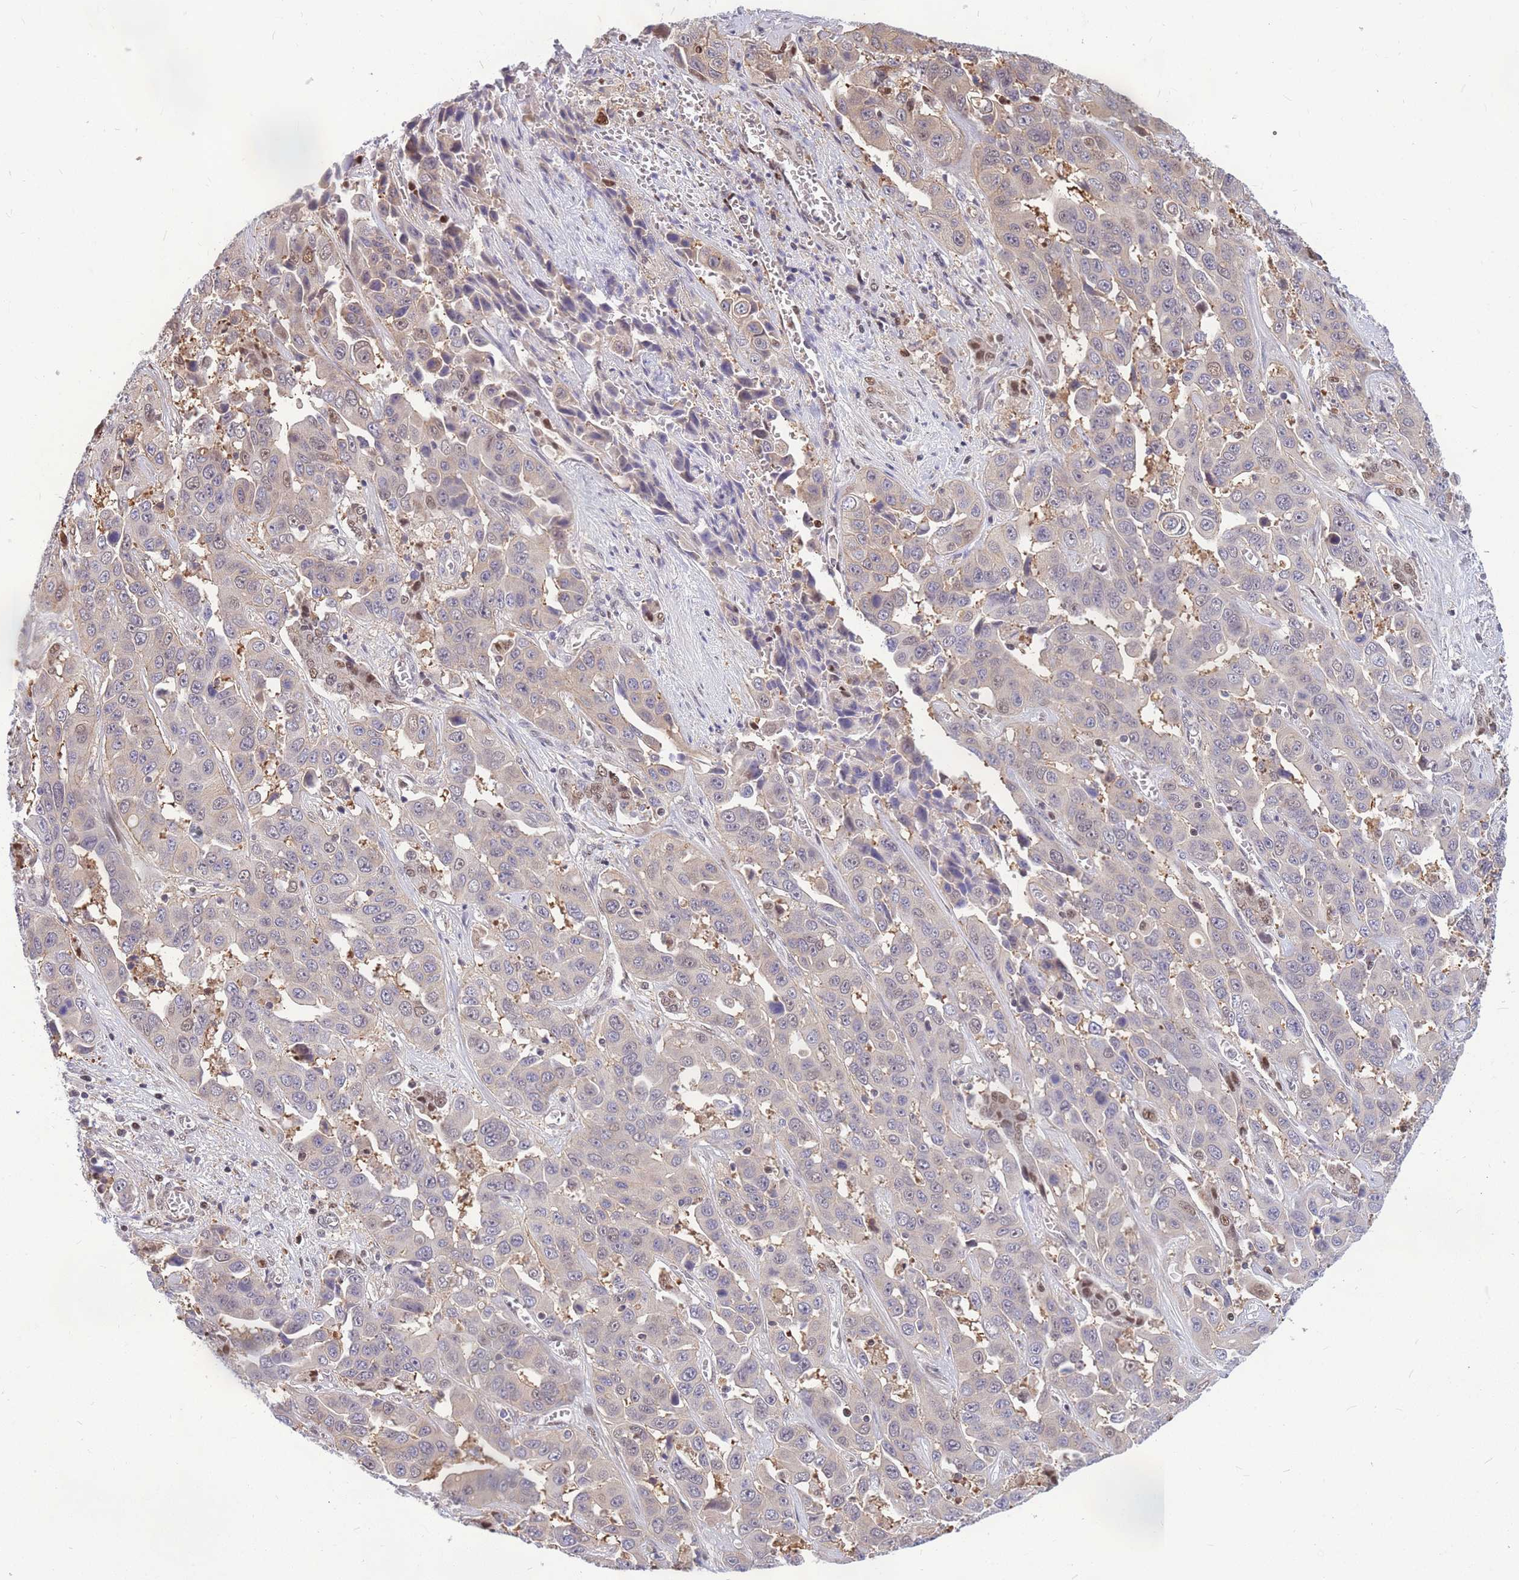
{"staining": {"intensity": "weak", "quantity": "<25%", "location": "nuclear"}, "tissue": "liver cancer", "cell_type": "Tumor cells", "image_type": "cancer", "snomed": [{"axis": "morphology", "description": "Cholangiocarcinoma"}, {"axis": "topography", "description": "Liver"}], "caption": "This image is of liver cancer (cholangiocarcinoma) stained with immunohistochemistry to label a protein in brown with the nuclei are counter-stained blue. There is no positivity in tumor cells.", "gene": "CRACD", "patient": {"sex": "female", "age": 52}}